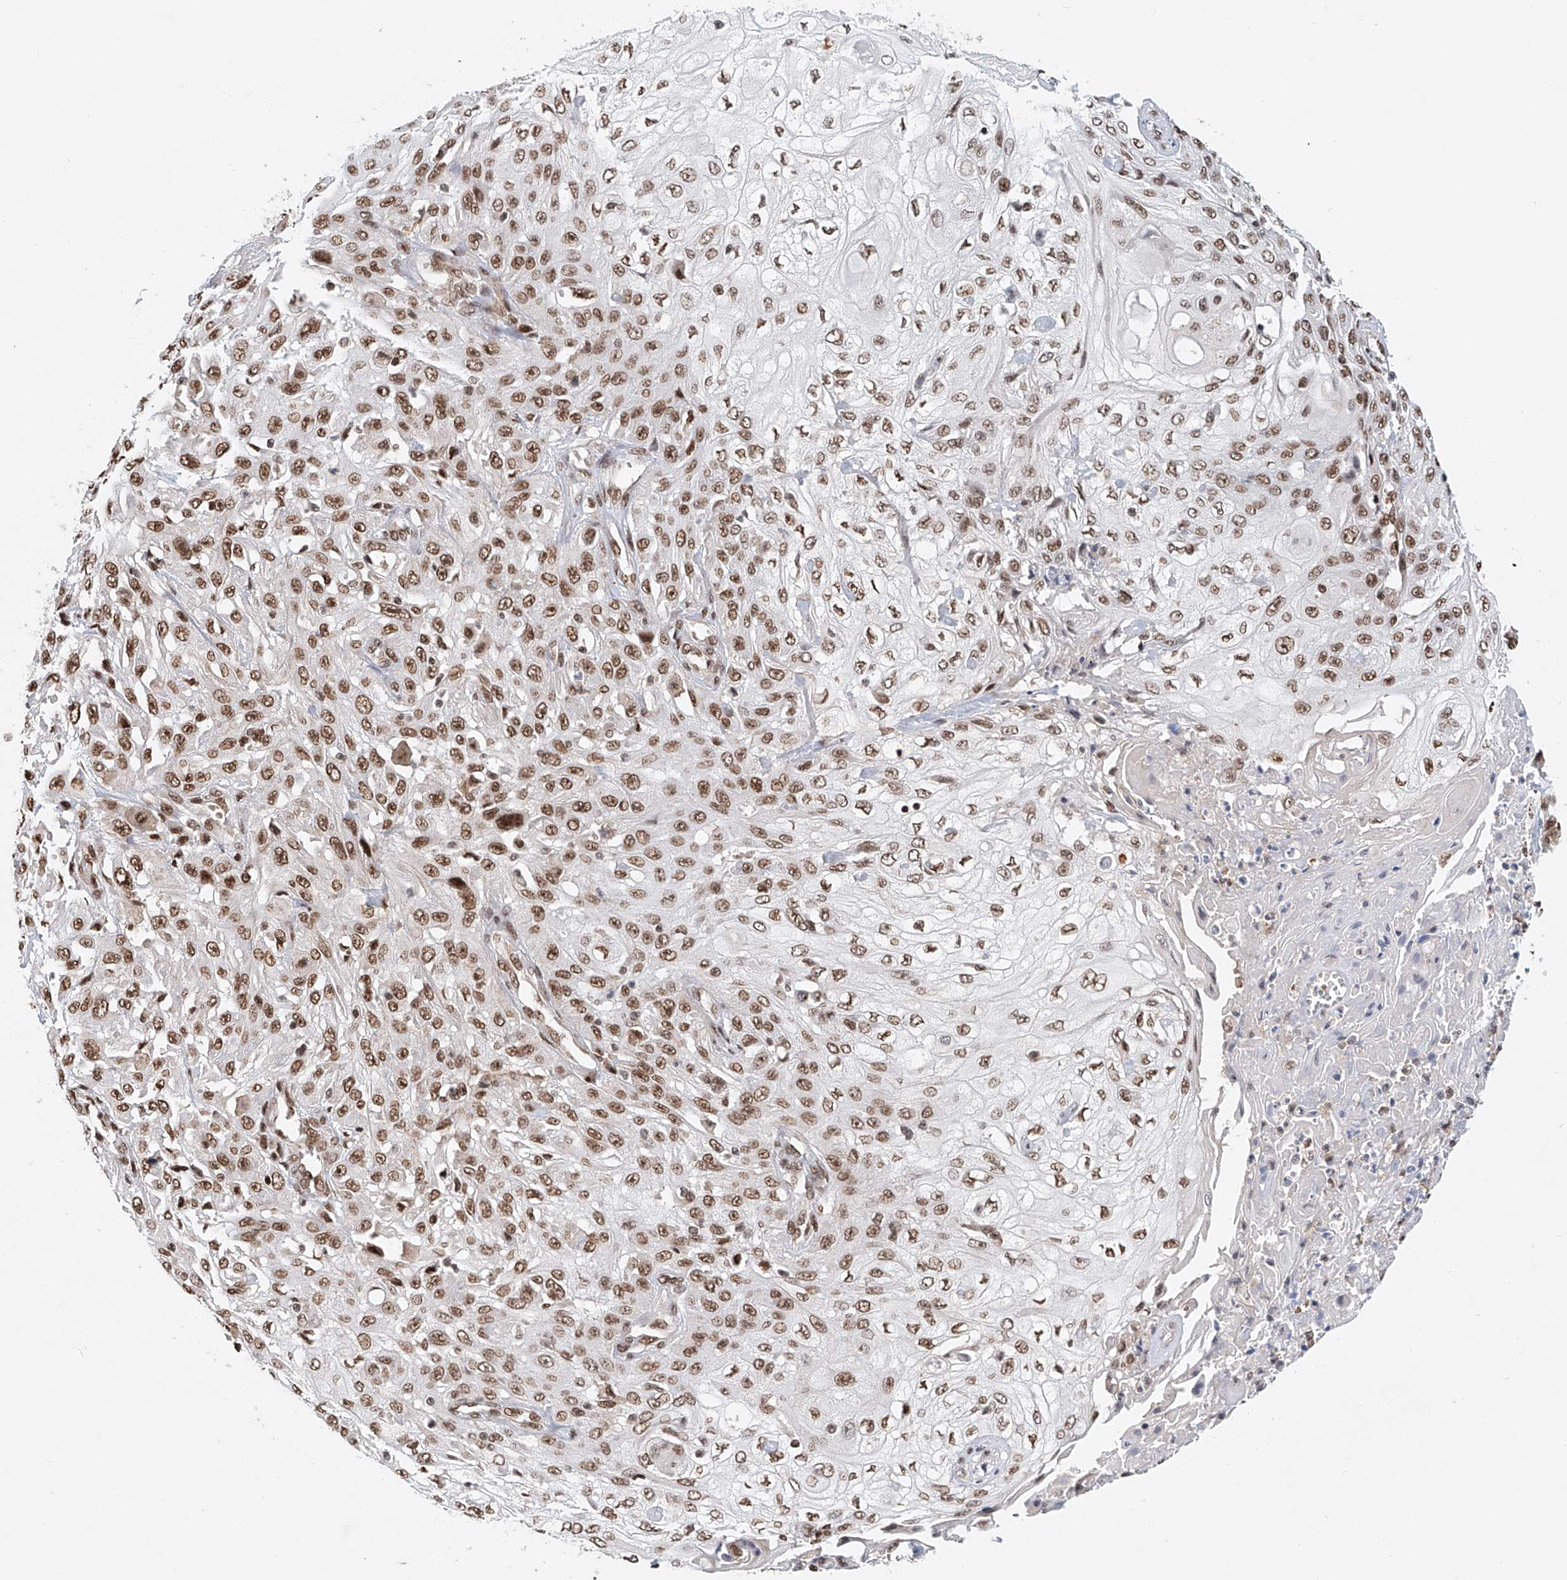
{"staining": {"intensity": "moderate", "quantity": ">75%", "location": "nuclear"}, "tissue": "skin cancer", "cell_type": "Tumor cells", "image_type": "cancer", "snomed": [{"axis": "morphology", "description": "Squamous cell carcinoma, NOS"}, {"axis": "morphology", "description": "Squamous cell carcinoma, metastatic, NOS"}, {"axis": "topography", "description": "Skin"}, {"axis": "topography", "description": "Lymph node"}], "caption": "Skin cancer (metastatic squamous cell carcinoma) was stained to show a protein in brown. There is medium levels of moderate nuclear staining in about >75% of tumor cells. (DAB IHC with brightfield microscopy, high magnification).", "gene": "ZNF470", "patient": {"sex": "male", "age": 75}}